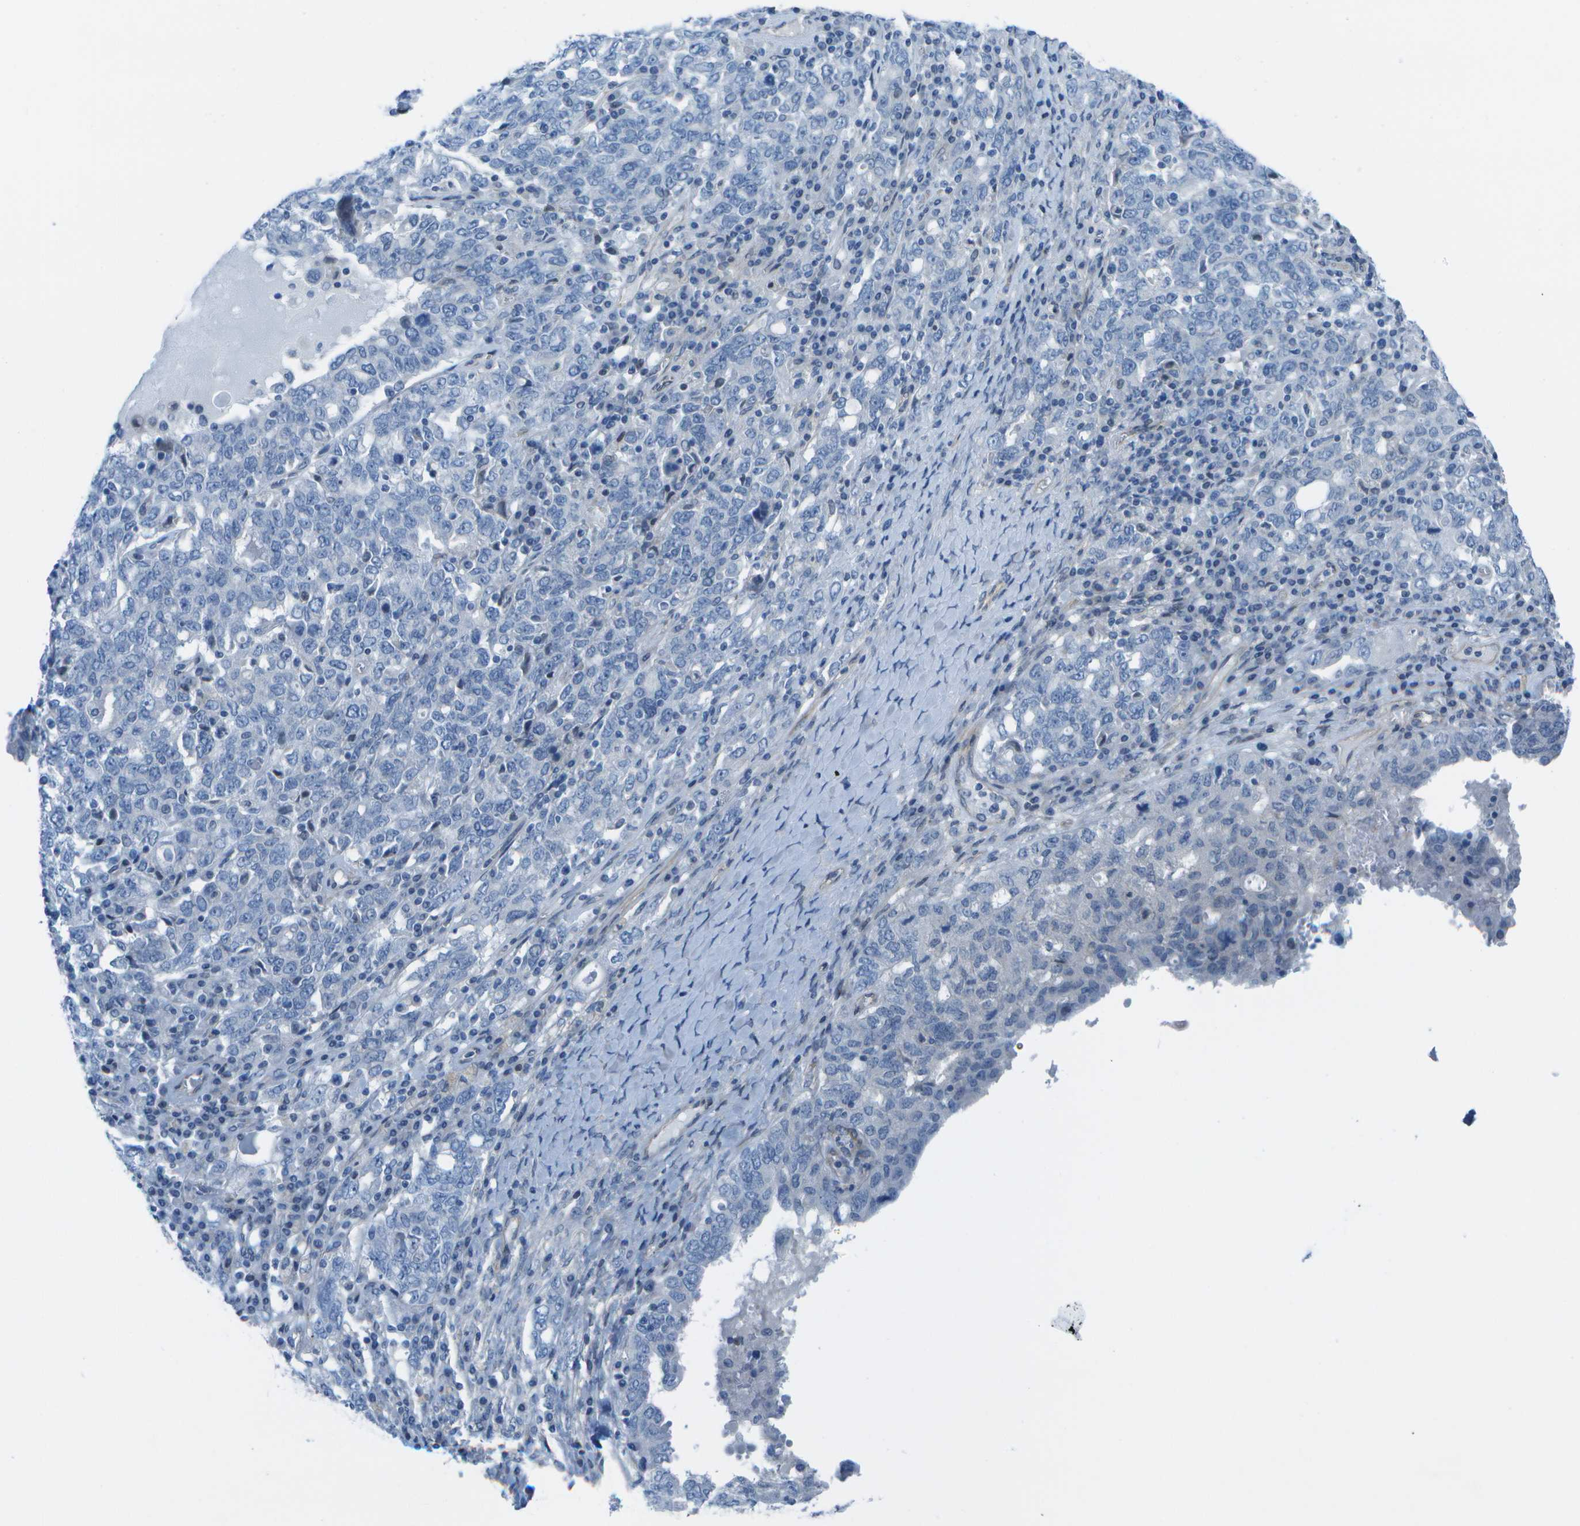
{"staining": {"intensity": "negative", "quantity": "none", "location": "none"}, "tissue": "ovarian cancer", "cell_type": "Tumor cells", "image_type": "cancer", "snomed": [{"axis": "morphology", "description": "Carcinoma, endometroid"}, {"axis": "topography", "description": "Ovary"}], "caption": "This is an immunohistochemistry (IHC) photomicrograph of human ovarian cancer. There is no expression in tumor cells.", "gene": "SORBS3", "patient": {"sex": "female", "age": 62}}